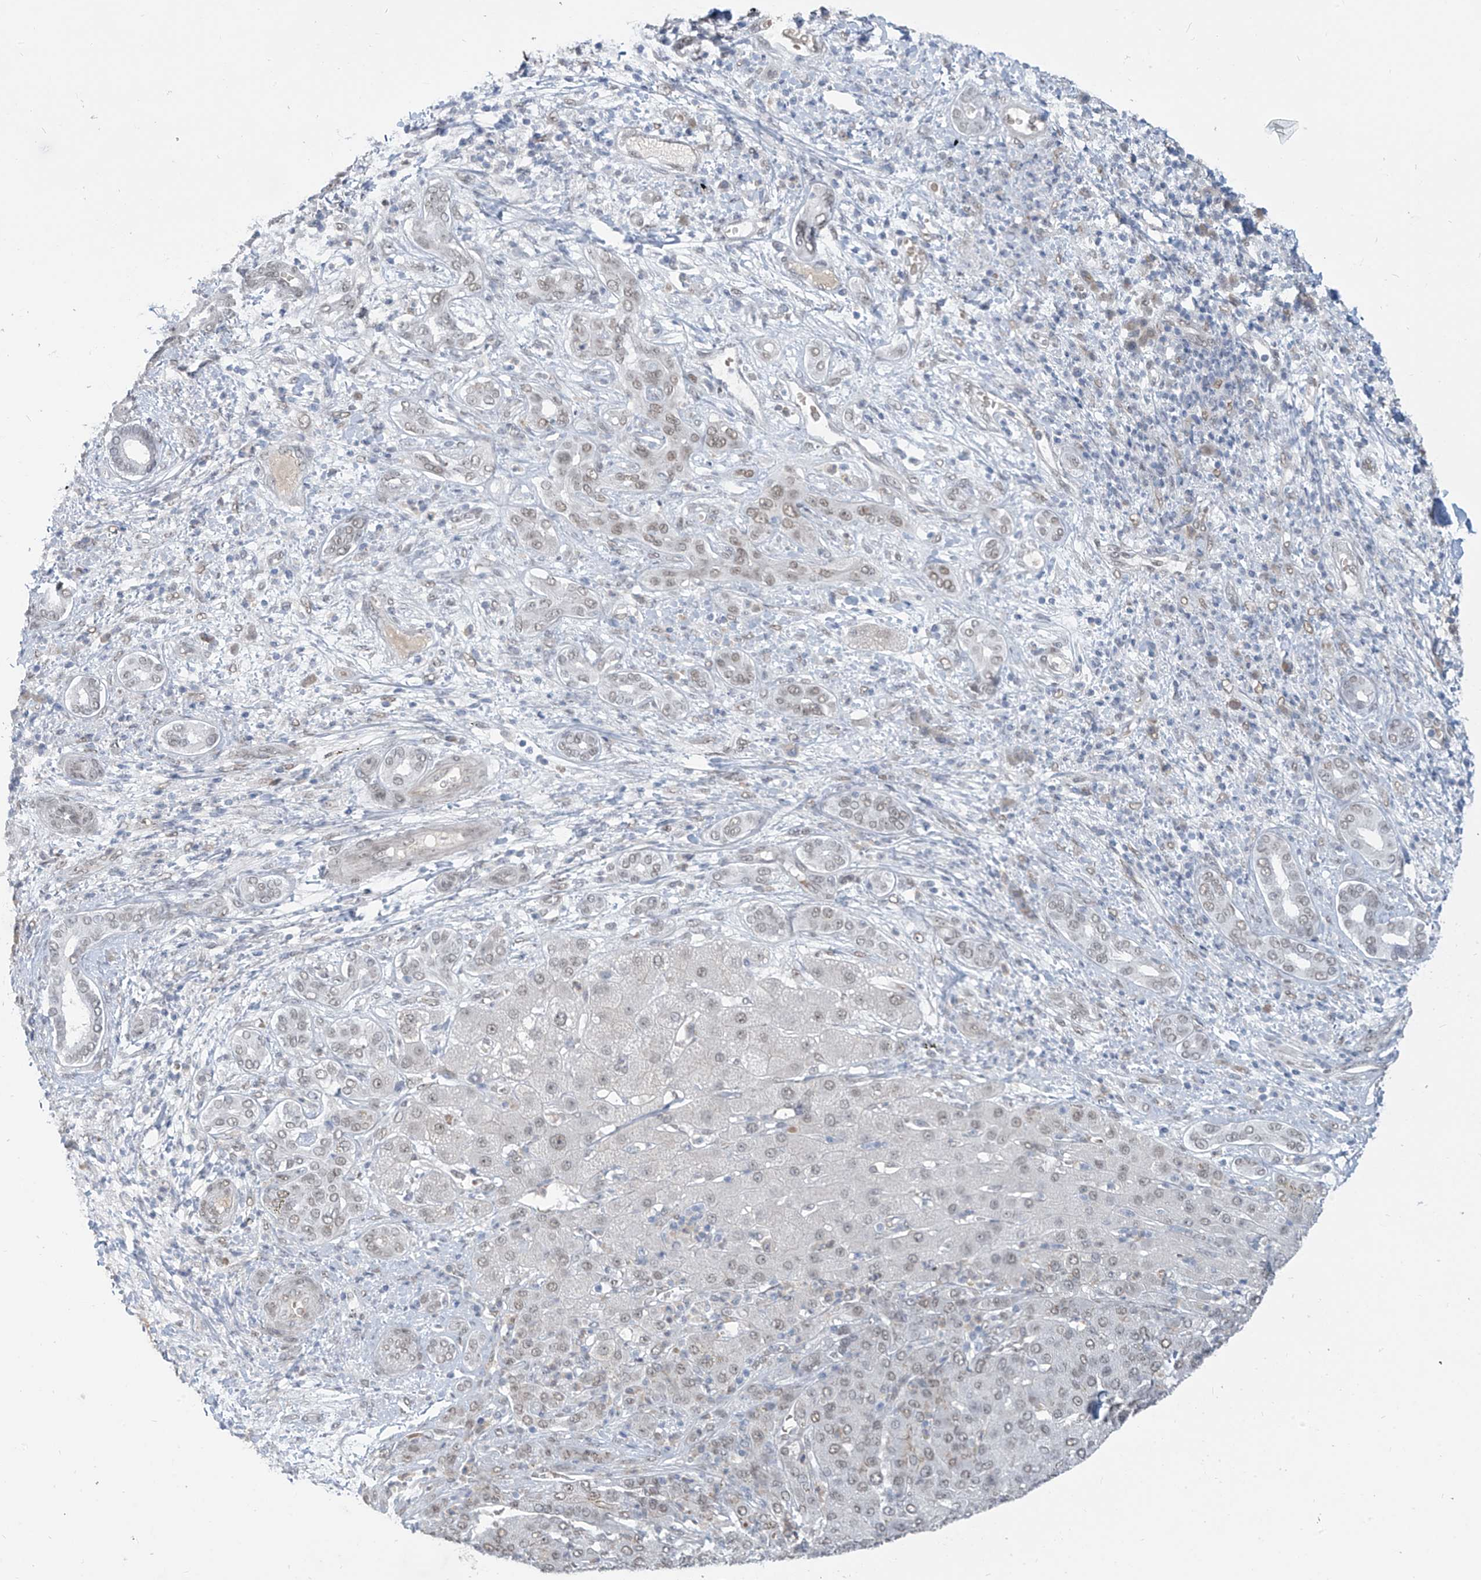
{"staining": {"intensity": "weak", "quantity": ">75%", "location": "nuclear"}, "tissue": "liver cancer", "cell_type": "Tumor cells", "image_type": "cancer", "snomed": [{"axis": "morphology", "description": "Carcinoma, Hepatocellular, NOS"}, {"axis": "topography", "description": "Liver"}], "caption": "Liver cancer (hepatocellular carcinoma) stained with a brown dye demonstrates weak nuclear positive staining in about >75% of tumor cells.", "gene": "MCM9", "patient": {"sex": "male", "age": 65}}